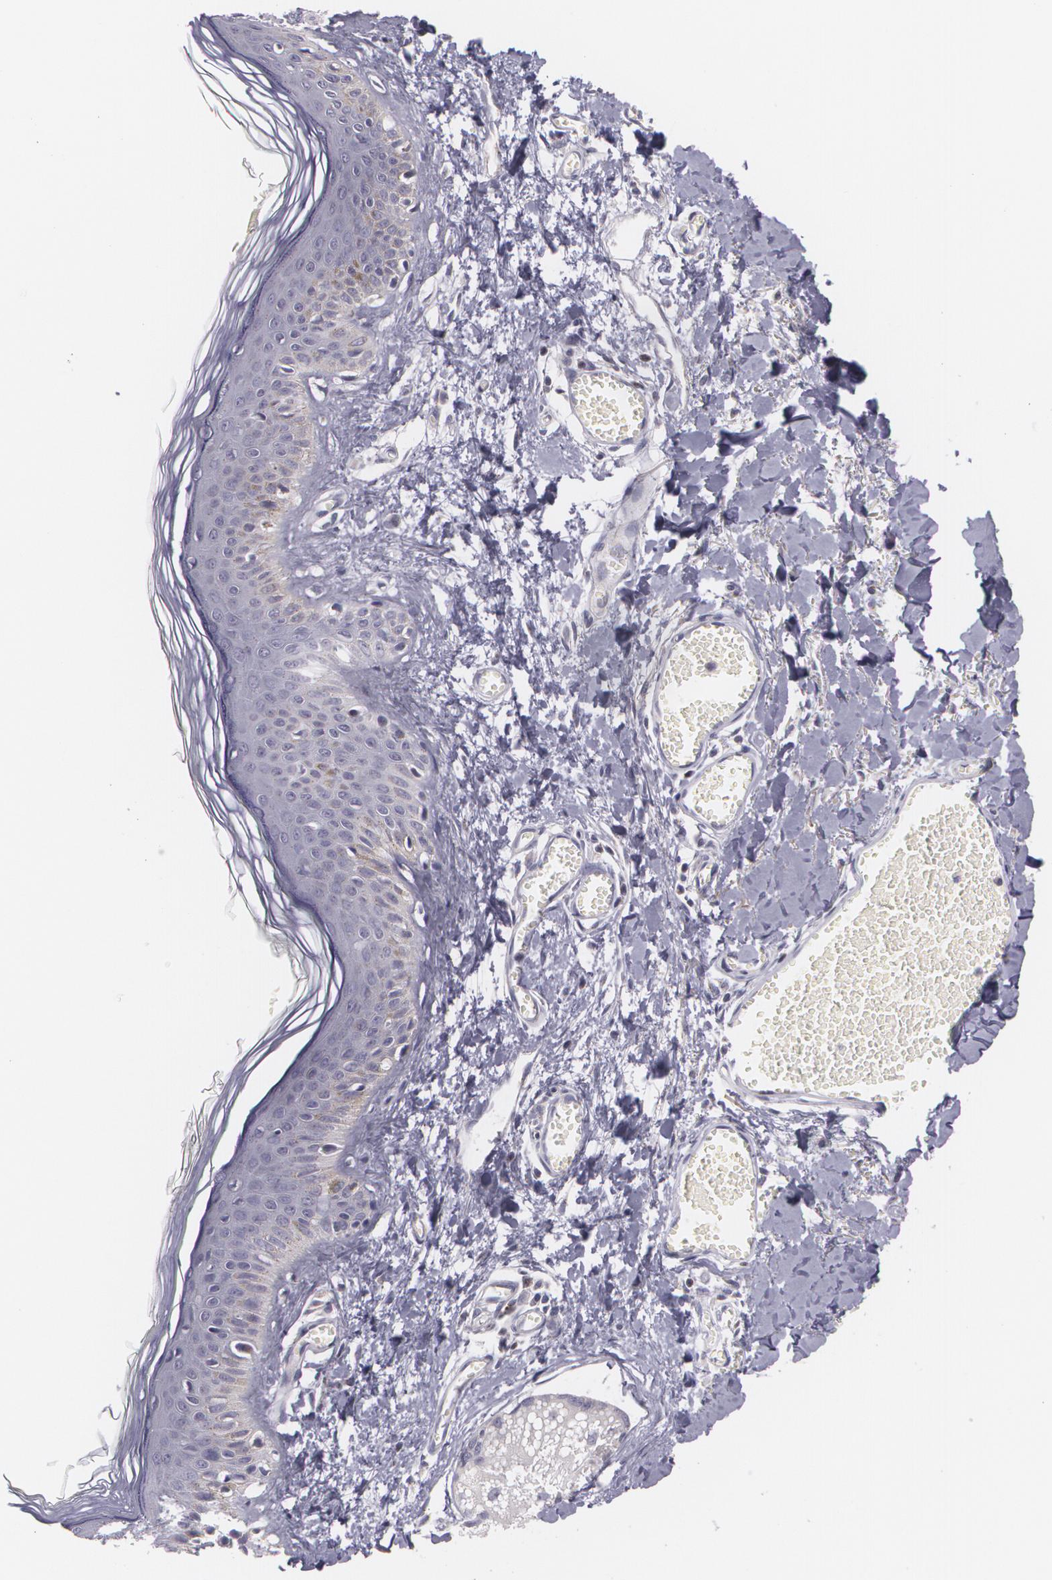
{"staining": {"intensity": "negative", "quantity": "none", "location": "none"}, "tissue": "skin", "cell_type": "Fibroblasts", "image_type": "normal", "snomed": [{"axis": "morphology", "description": "Normal tissue, NOS"}, {"axis": "morphology", "description": "Sarcoma, NOS"}, {"axis": "topography", "description": "Skin"}, {"axis": "topography", "description": "Soft tissue"}], "caption": "Immunohistochemistry (IHC) photomicrograph of benign skin stained for a protein (brown), which displays no expression in fibroblasts. The staining is performed using DAB (3,3'-diaminobenzidine) brown chromogen with nuclei counter-stained in using hematoxylin.", "gene": "CILK1", "patient": {"sex": "female", "age": 51}}